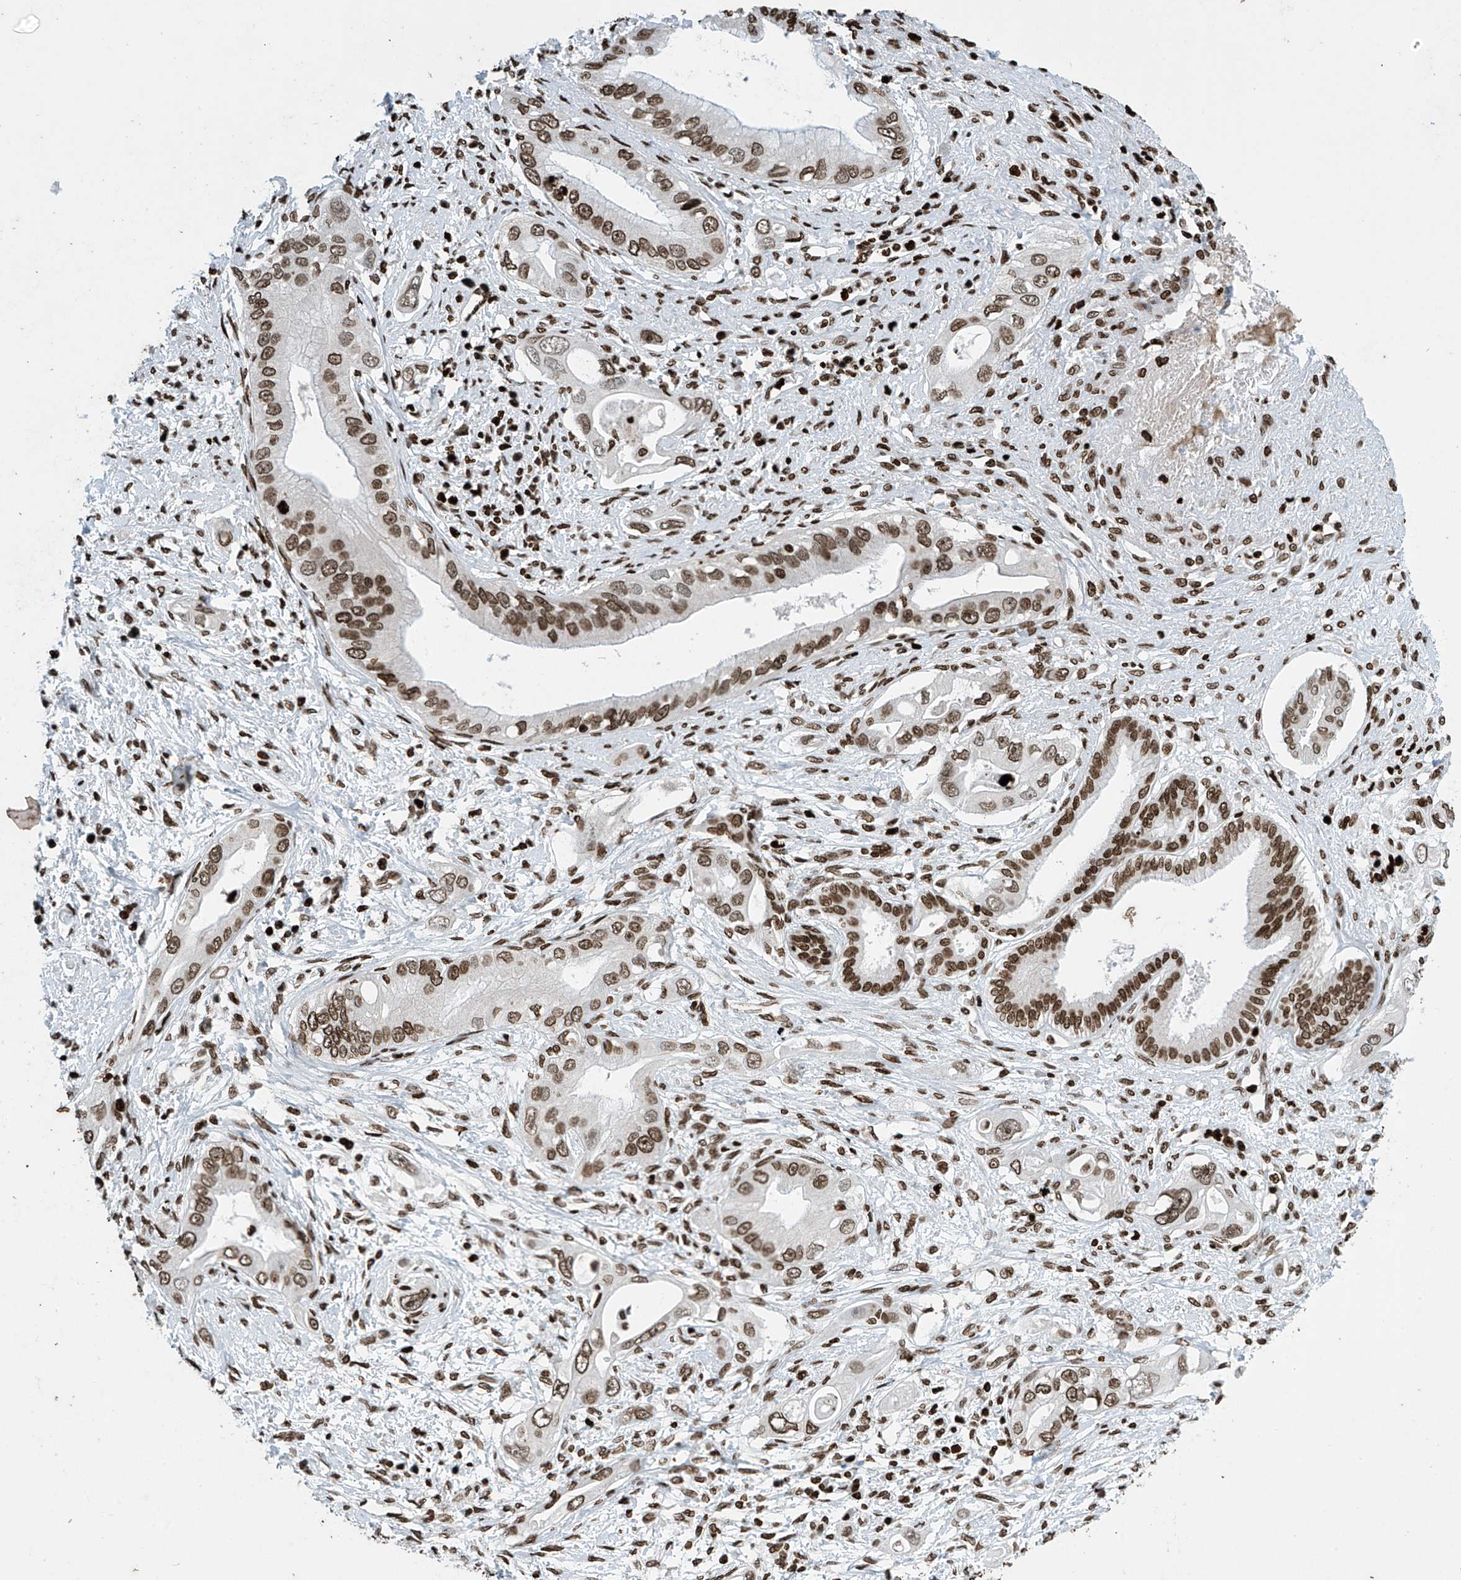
{"staining": {"intensity": "strong", "quantity": ">75%", "location": "nuclear"}, "tissue": "pancreatic cancer", "cell_type": "Tumor cells", "image_type": "cancer", "snomed": [{"axis": "morphology", "description": "Inflammation, NOS"}, {"axis": "morphology", "description": "Adenocarcinoma, NOS"}, {"axis": "topography", "description": "Pancreas"}], "caption": "The photomicrograph shows immunohistochemical staining of pancreatic adenocarcinoma. There is strong nuclear expression is present in about >75% of tumor cells.", "gene": "H4C16", "patient": {"sex": "female", "age": 56}}